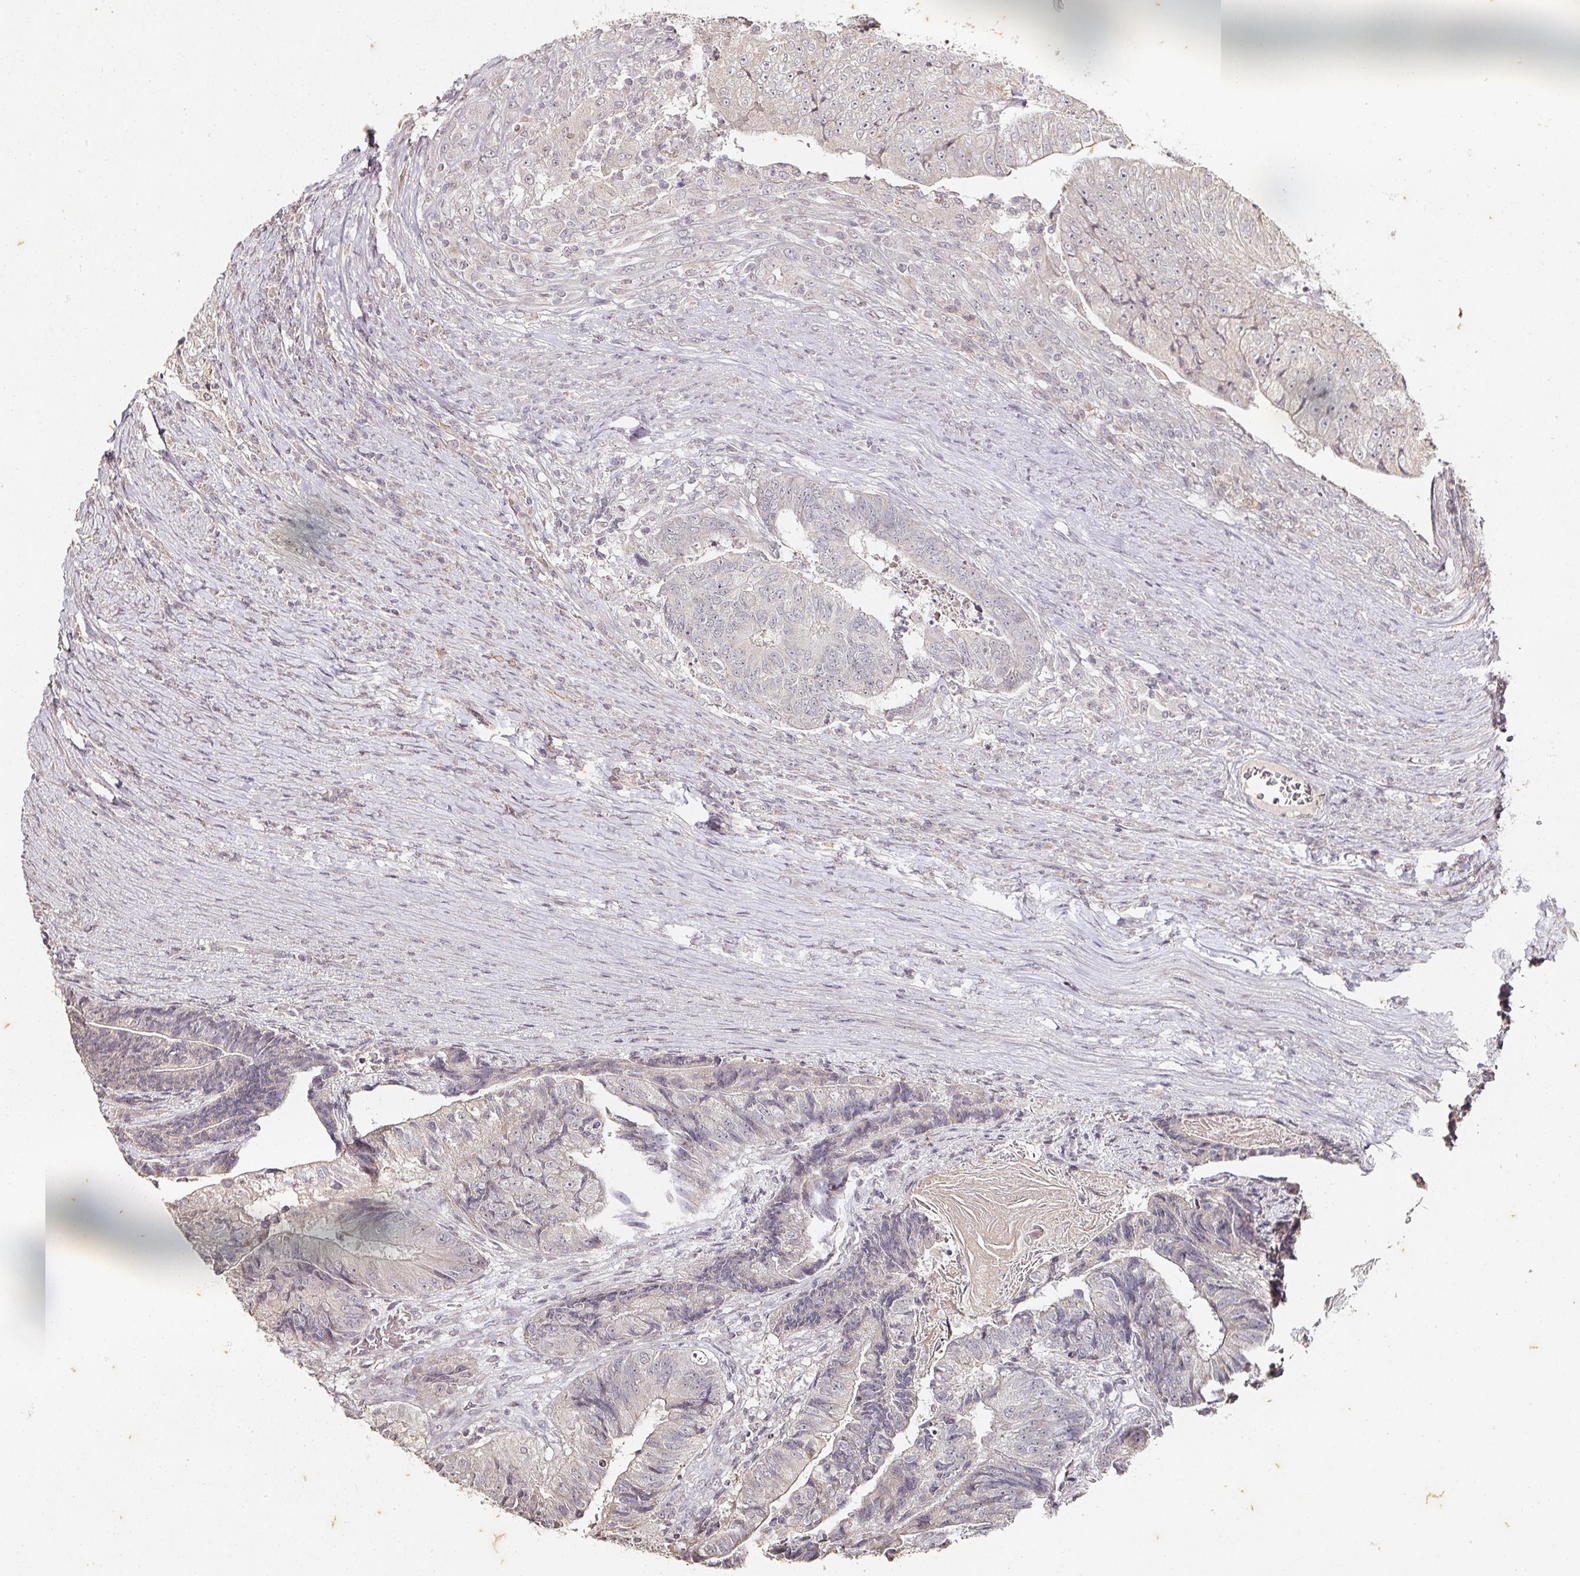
{"staining": {"intensity": "negative", "quantity": "none", "location": "none"}, "tissue": "colorectal cancer", "cell_type": "Tumor cells", "image_type": "cancer", "snomed": [{"axis": "morphology", "description": "Adenocarcinoma, NOS"}, {"axis": "topography", "description": "Colon"}], "caption": "This is a histopathology image of IHC staining of colorectal cancer (adenocarcinoma), which shows no expression in tumor cells.", "gene": "CAPN5", "patient": {"sex": "female", "age": 67}}